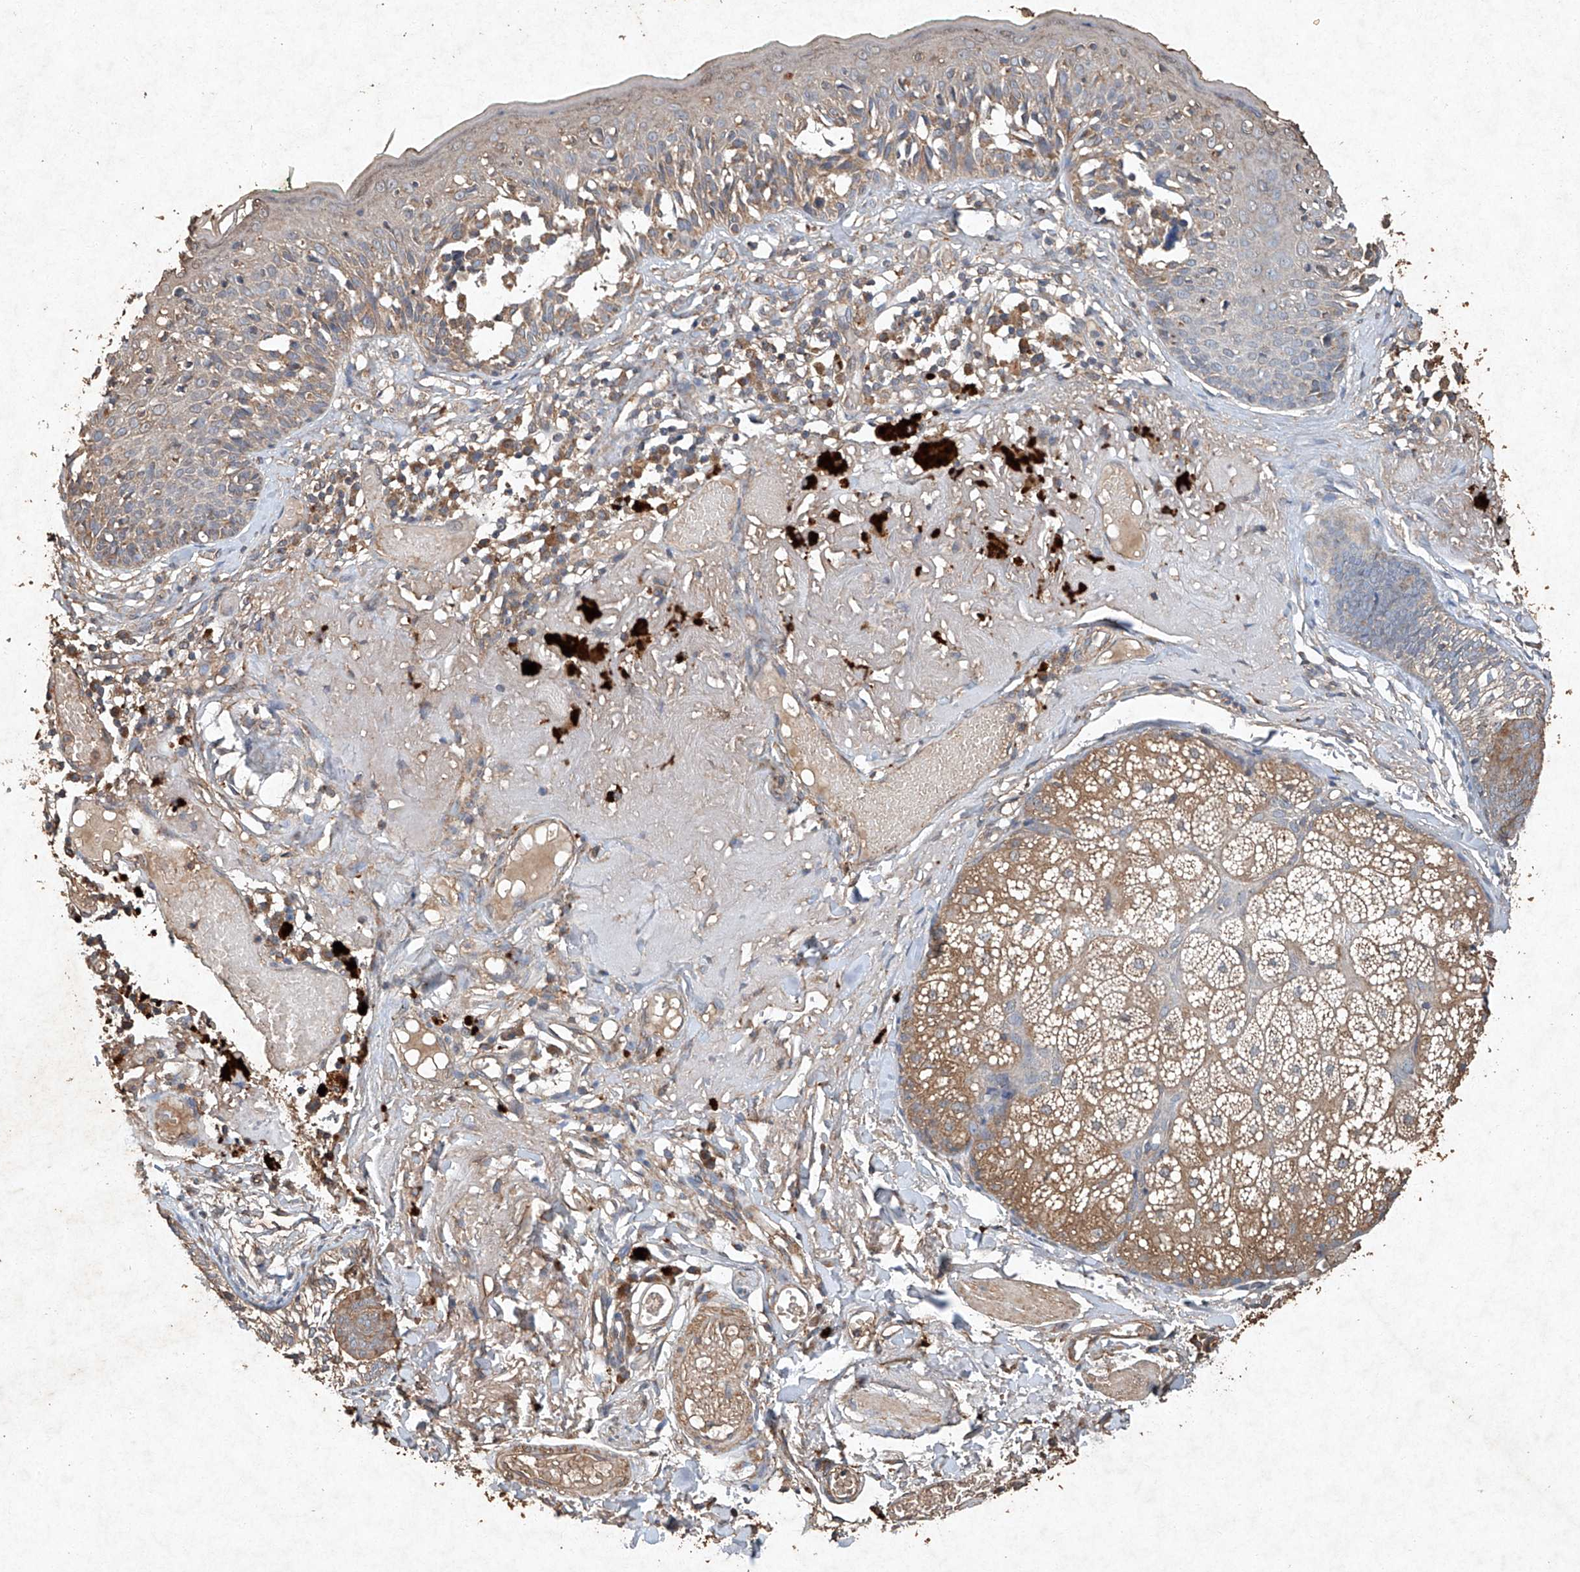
{"staining": {"intensity": "weak", "quantity": "25%-75%", "location": "cytoplasmic/membranous"}, "tissue": "melanoma", "cell_type": "Tumor cells", "image_type": "cancer", "snomed": [{"axis": "morphology", "description": "Malignant melanoma in situ"}, {"axis": "morphology", "description": "Malignant melanoma, NOS"}, {"axis": "topography", "description": "Skin"}], "caption": "Melanoma tissue shows weak cytoplasmic/membranous expression in approximately 25%-75% of tumor cells (IHC, brightfield microscopy, high magnification).", "gene": "STK3", "patient": {"sex": "female", "age": 88}}